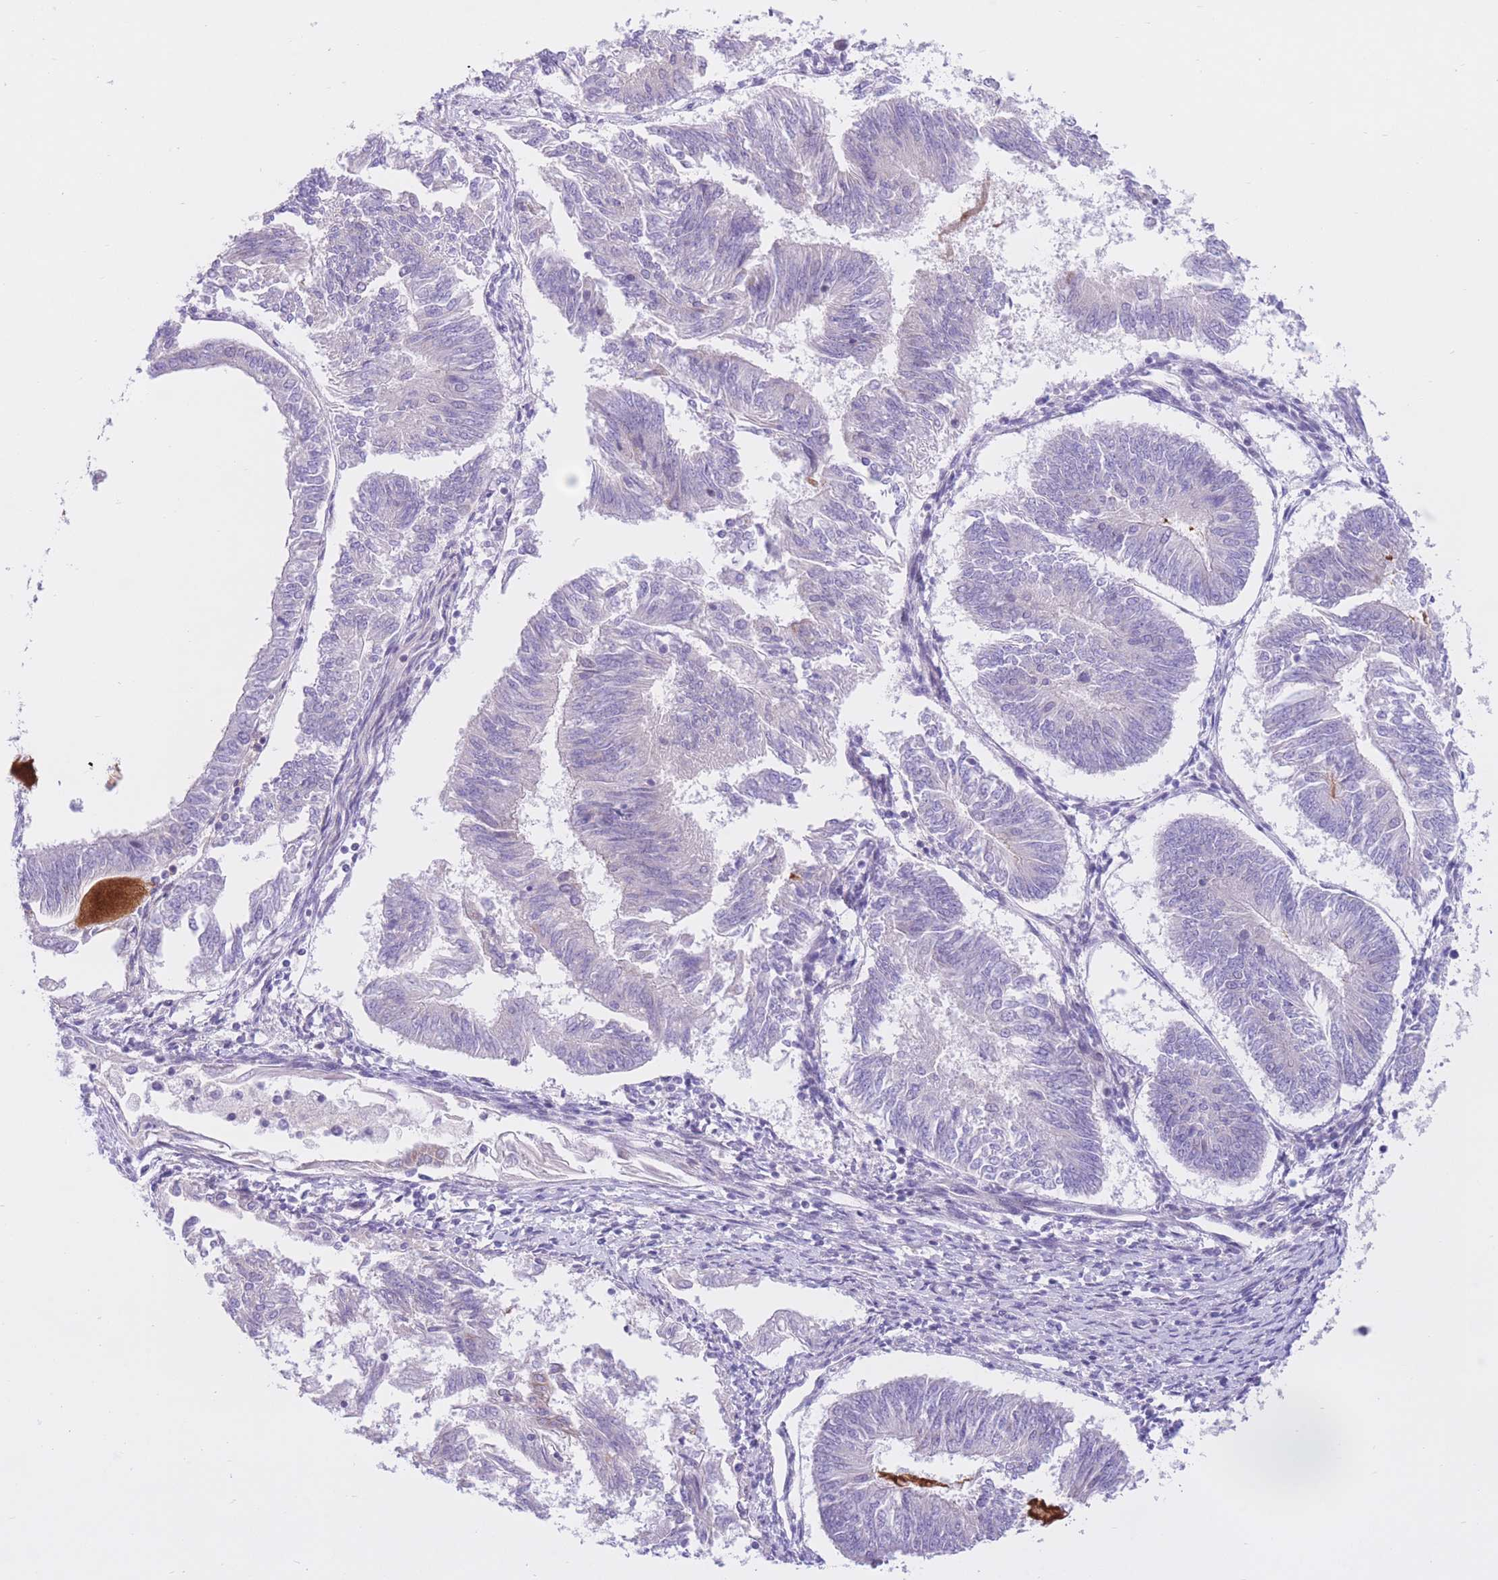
{"staining": {"intensity": "negative", "quantity": "none", "location": "none"}, "tissue": "endometrial cancer", "cell_type": "Tumor cells", "image_type": "cancer", "snomed": [{"axis": "morphology", "description": "Adenocarcinoma, NOS"}, {"axis": "topography", "description": "Endometrium"}], "caption": "IHC image of neoplastic tissue: human adenocarcinoma (endometrial) stained with DAB shows no significant protein expression in tumor cells.", "gene": "RPL39L", "patient": {"sex": "female", "age": 58}}